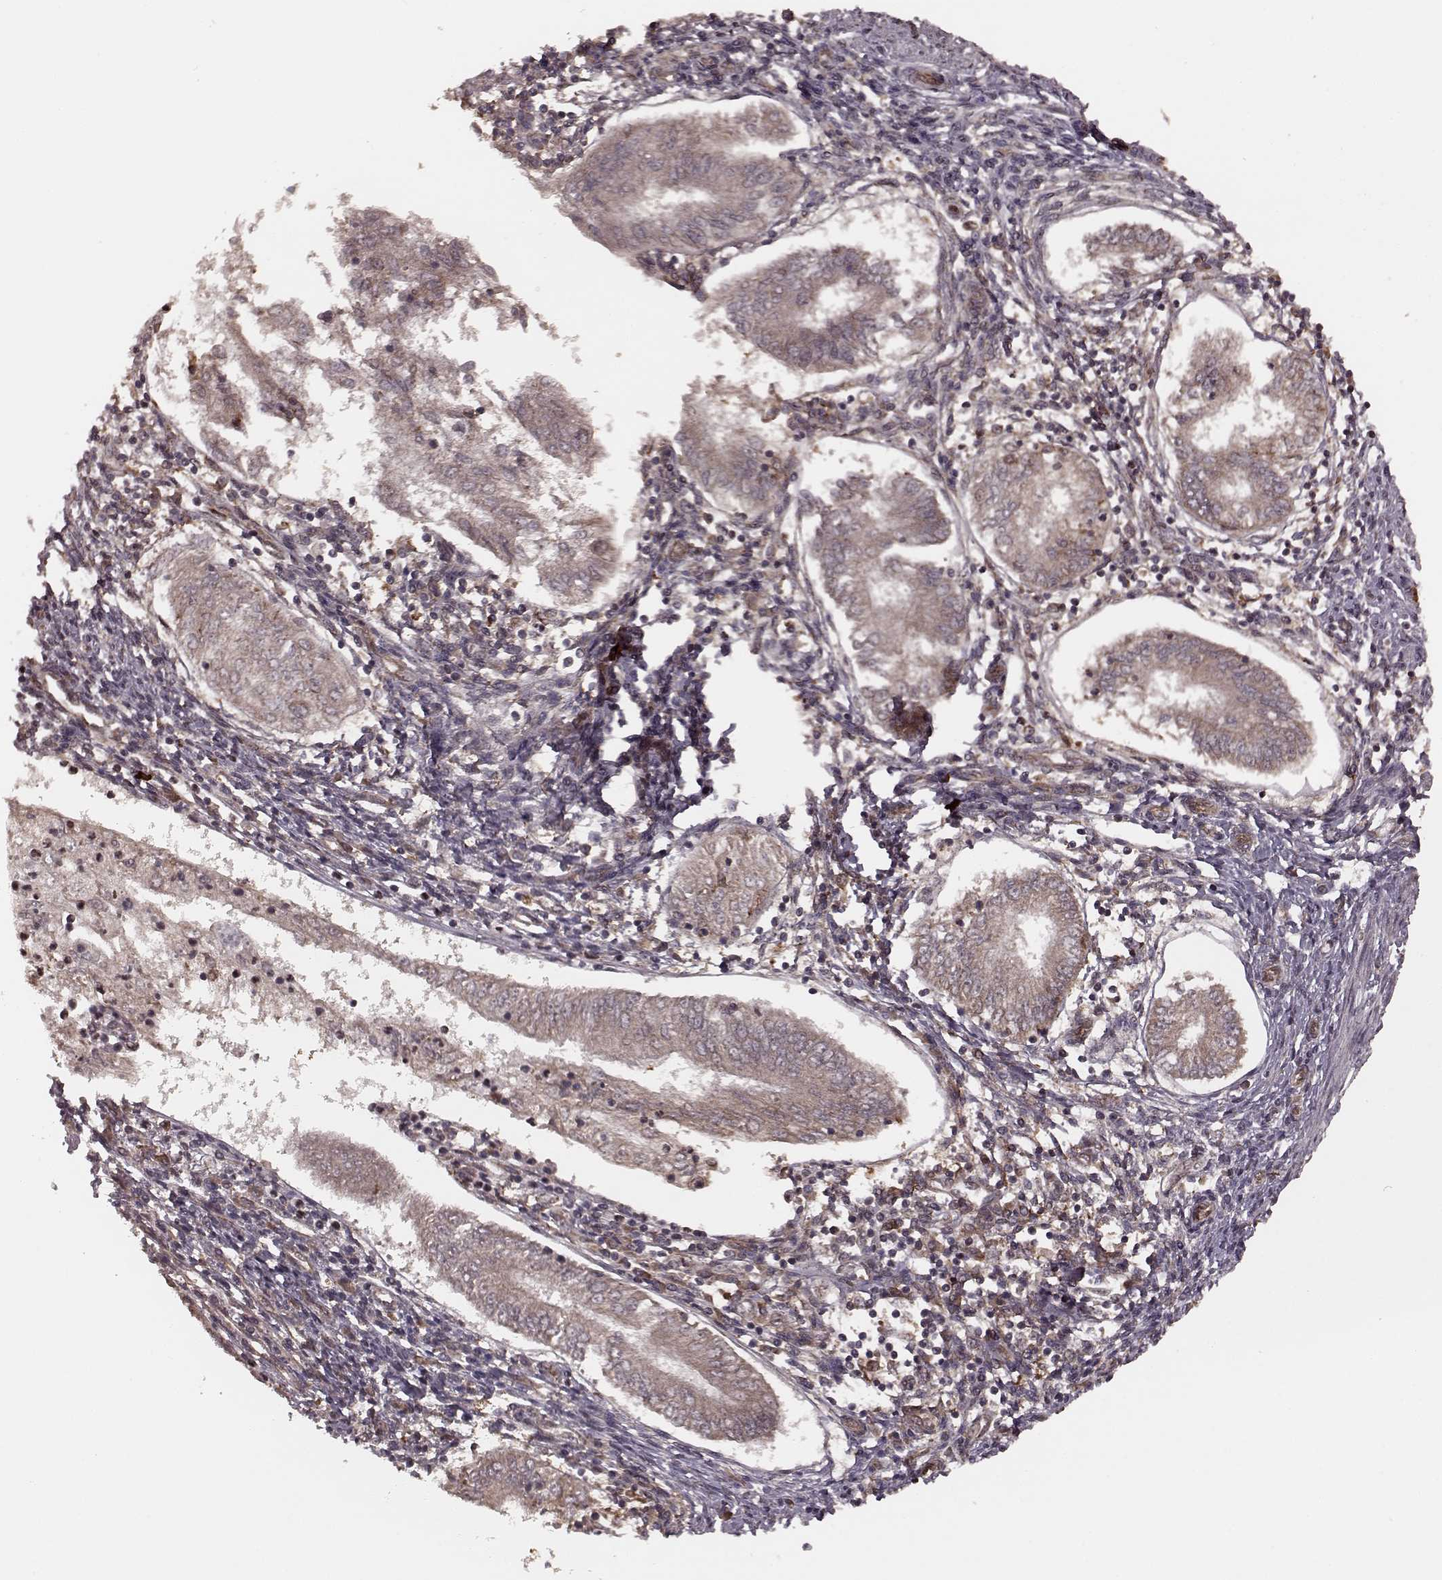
{"staining": {"intensity": "weak", "quantity": ">75%", "location": "cytoplasmic/membranous"}, "tissue": "endometrial cancer", "cell_type": "Tumor cells", "image_type": "cancer", "snomed": [{"axis": "morphology", "description": "Adenocarcinoma, NOS"}, {"axis": "topography", "description": "Endometrium"}], "caption": "An image of human endometrial cancer stained for a protein demonstrates weak cytoplasmic/membranous brown staining in tumor cells.", "gene": "AGPAT1", "patient": {"sex": "female", "age": 68}}